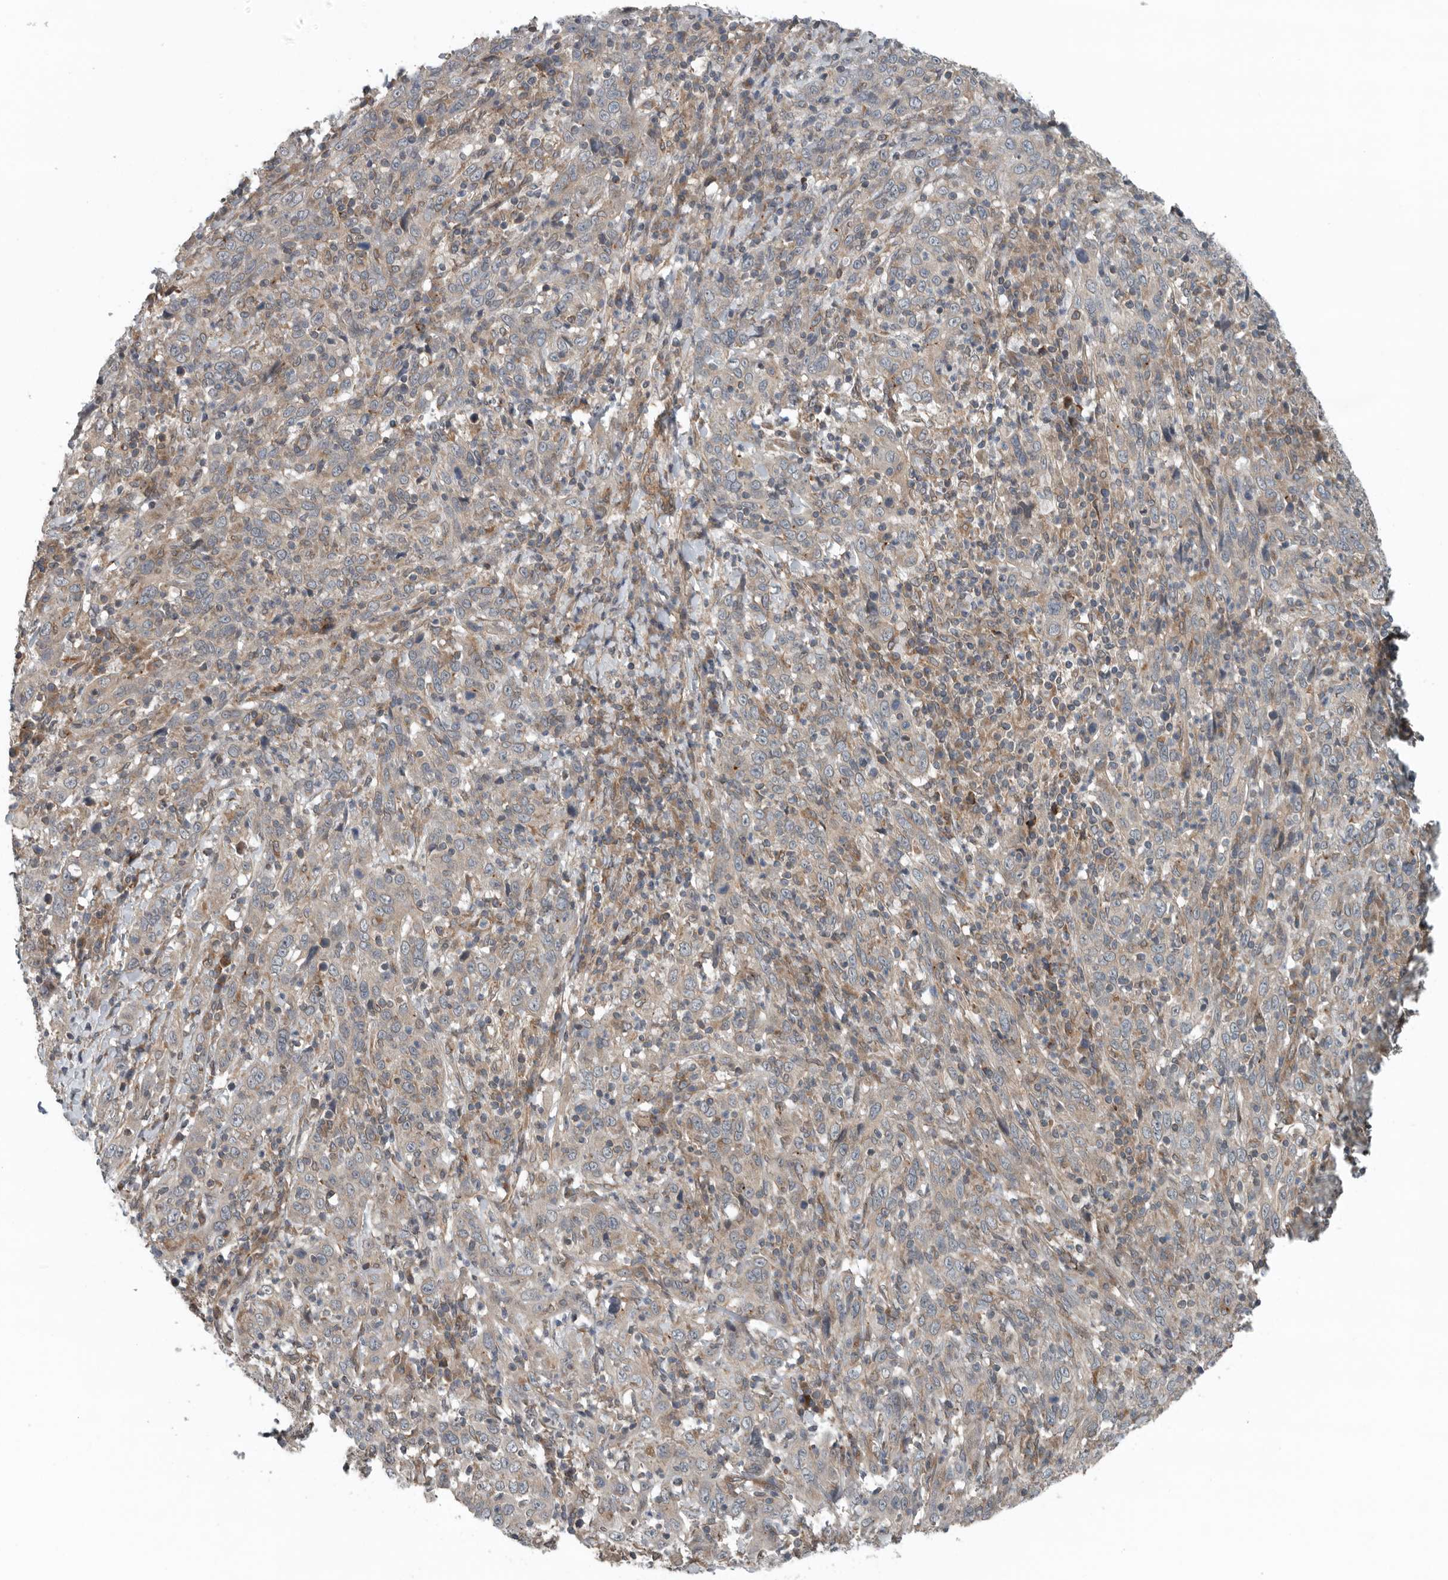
{"staining": {"intensity": "negative", "quantity": "none", "location": "none"}, "tissue": "cervical cancer", "cell_type": "Tumor cells", "image_type": "cancer", "snomed": [{"axis": "morphology", "description": "Squamous cell carcinoma, NOS"}, {"axis": "topography", "description": "Cervix"}], "caption": "Immunohistochemical staining of cervical cancer (squamous cell carcinoma) demonstrates no significant positivity in tumor cells. (Brightfield microscopy of DAB IHC at high magnification).", "gene": "AMFR", "patient": {"sex": "female", "age": 46}}